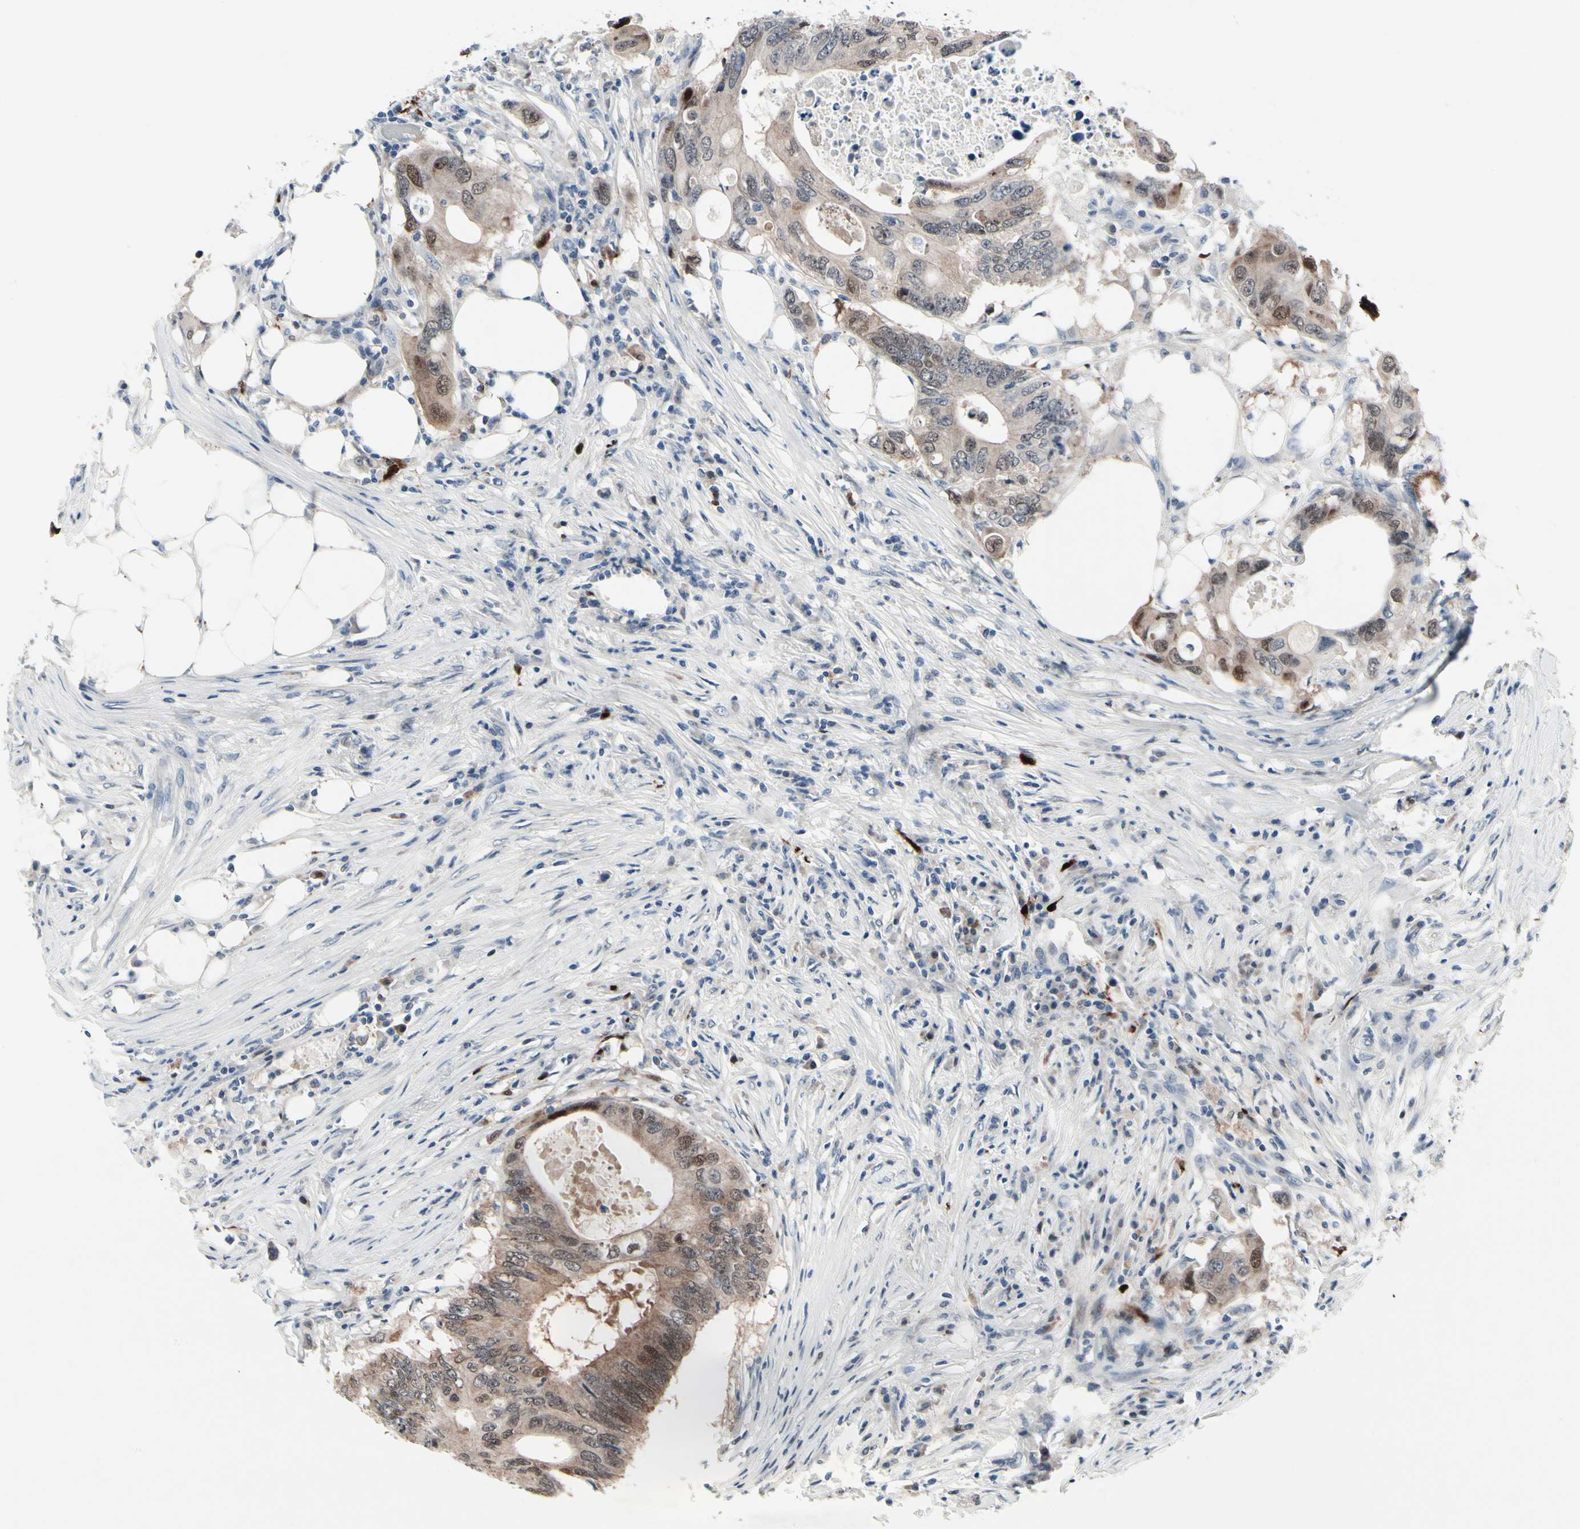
{"staining": {"intensity": "moderate", "quantity": "25%-75%", "location": "cytoplasmic/membranous,nuclear"}, "tissue": "colorectal cancer", "cell_type": "Tumor cells", "image_type": "cancer", "snomed": [{"axis": "morphology", "description": "Adenocarcinoma, NOS"}, {"axis": "topography", "description": "Colon"}], "caption": "The immunohistochemical stain shows moderate cytoplasmic/membranous and nuclear expression in tumor cells of adenocarcinoma (colorectal) tissue.", "gene": "TXN", "patient": {"sex": "male", "age": 71}}